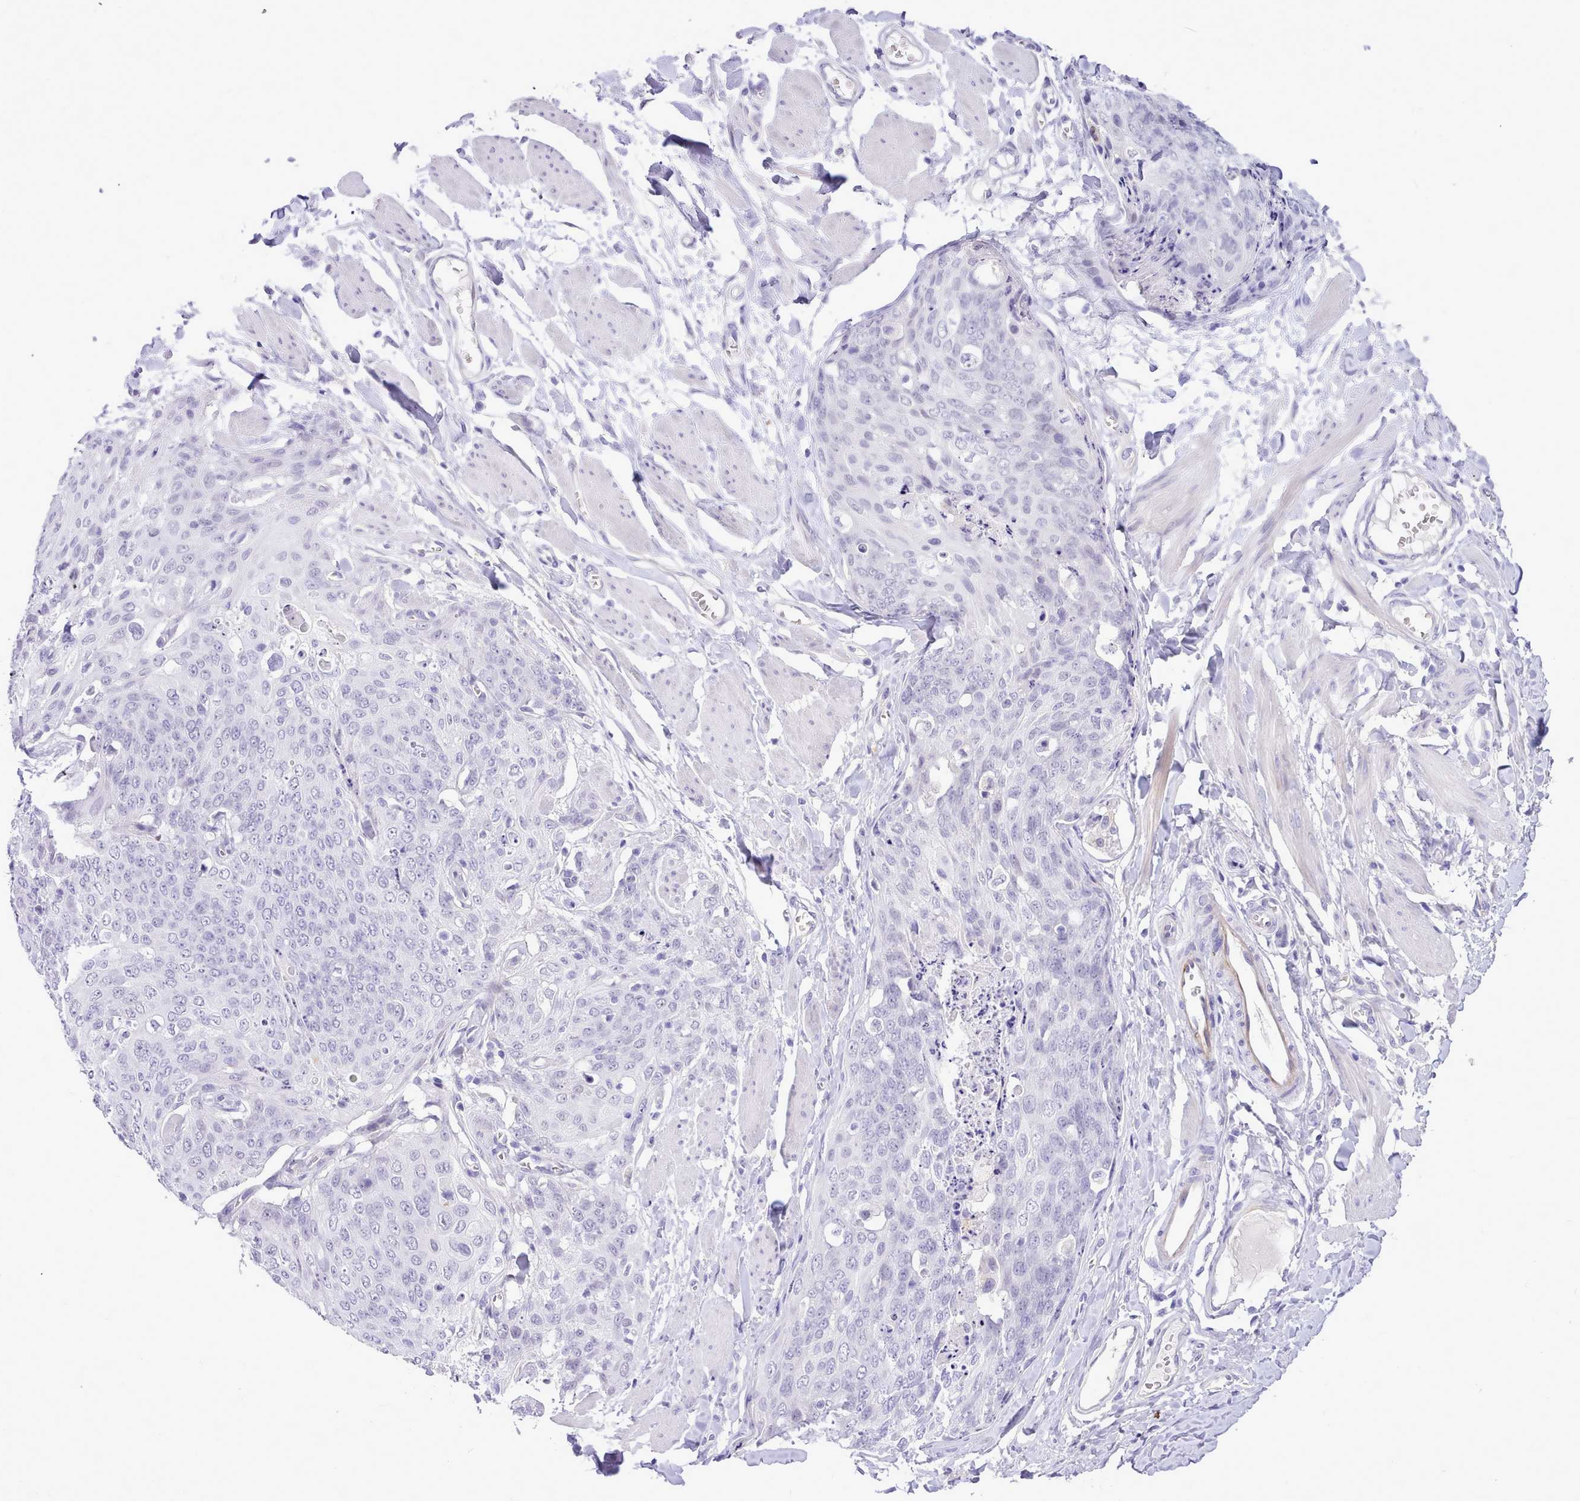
{"staining": {"intensity": "negative", "quantity": "none", "location": "none"}, "tissue": "skin cancer", "cell_type": "Tumor cells", "image_type": "cancer", "snomed": [{"axis": "morphology", "description": "Squamous cell carcinoma, NOS"}, {"axis": "topography", "description": "Skin"}, {"axis": "topography", "description": "Vulva"}], "caption": "Skin squamous cell carcinoma was stained to show a protein in brown. There is no significant positivity in tumor cells.", "gene": "LRRC37A", "patient": {"sex": "female", "age": 85}}